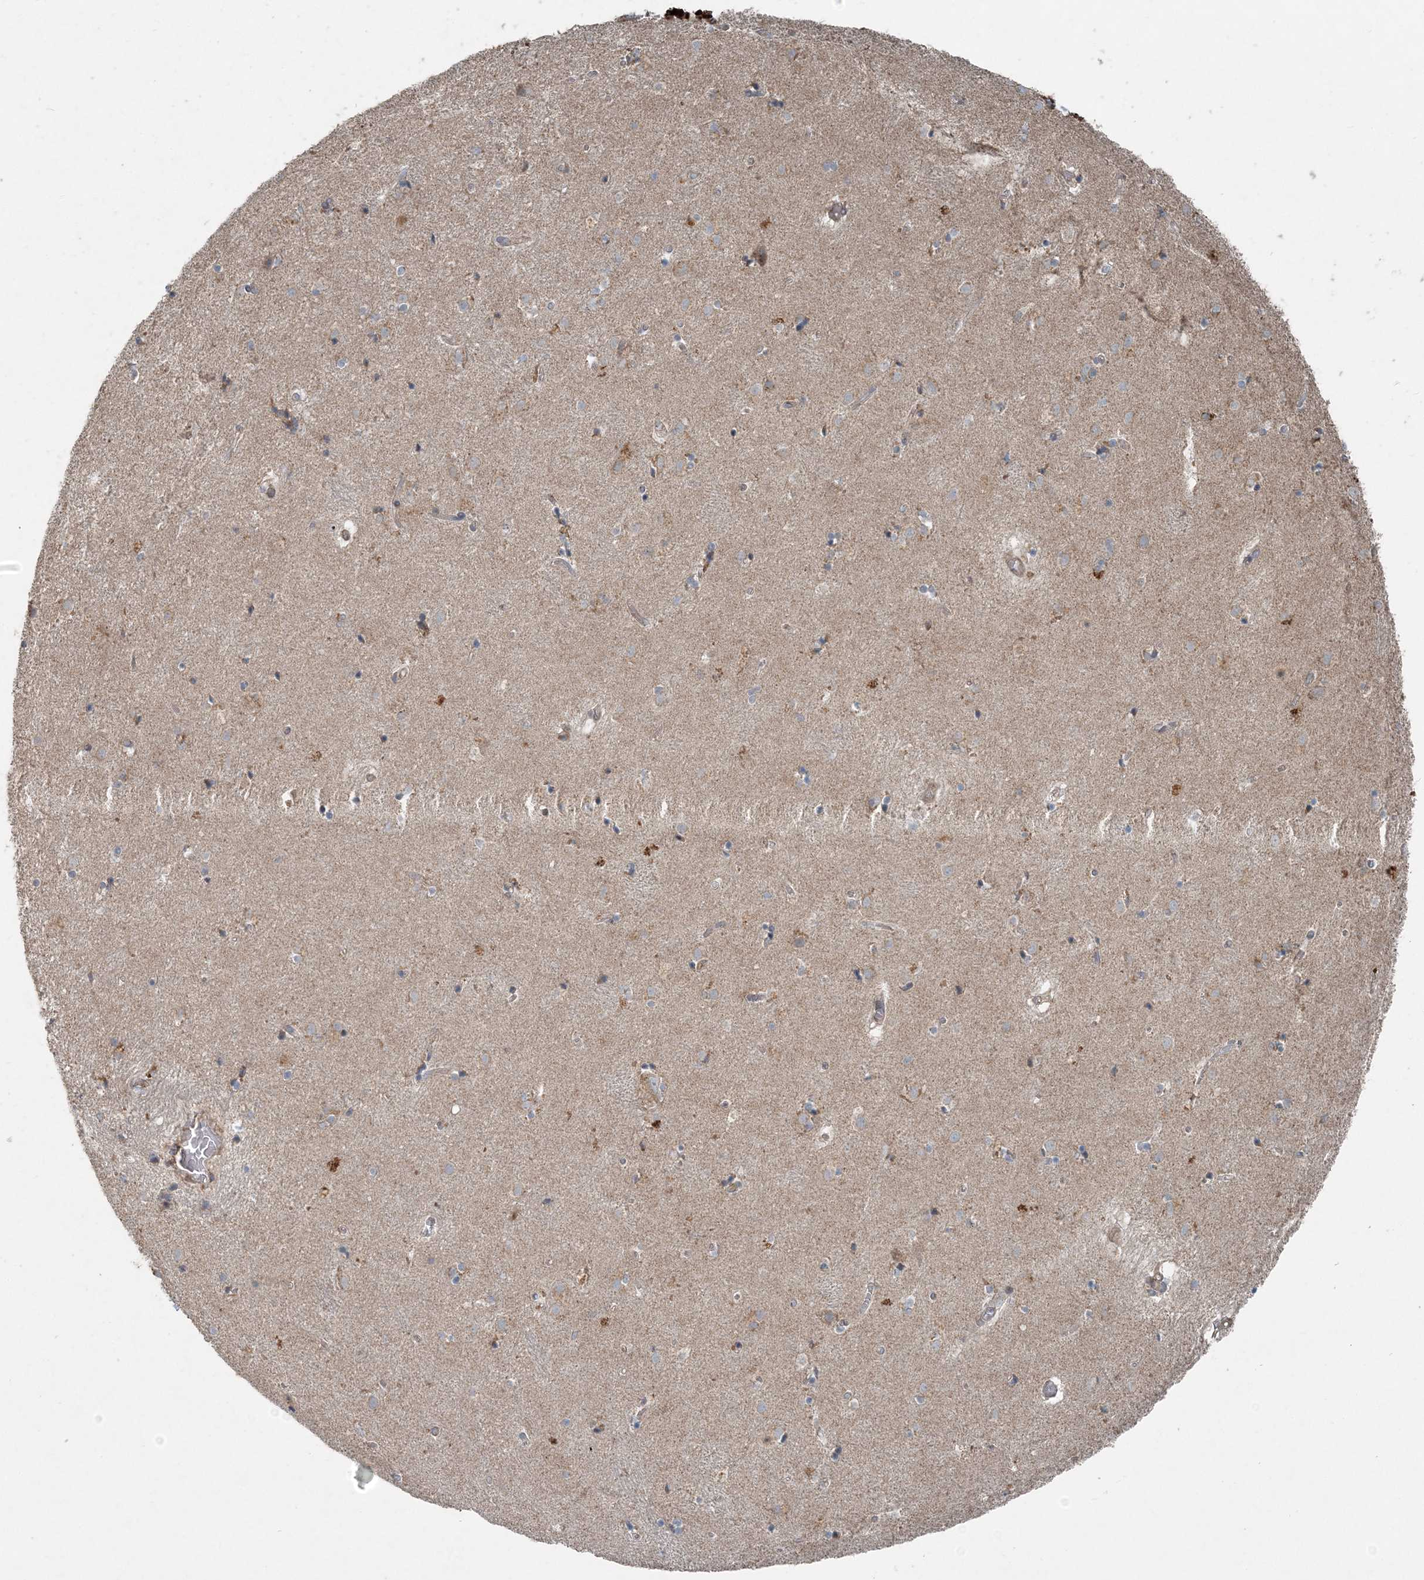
{"staining": {"intensity": "moderate", "quantity": "<25%", "location": "cytoplasmic/membranous"}, "tissue": "caudate", "cell_type": "Glial cells", "image_type": "normal", "snomed": [{"axis": "morphology", "description": "Normal tissue, NOS"}, {"axis": "topography", "description": "Lateral ventricle wall"}], "caption": "Immunohistochemistry image of benign human caudate stained for a protein (brown), which shows low levels of moderate cytoplasmic/membranous expression in about <25% of glial cells.", "gene": "INTU", "patient": {"sex": "male", "age": 70}}